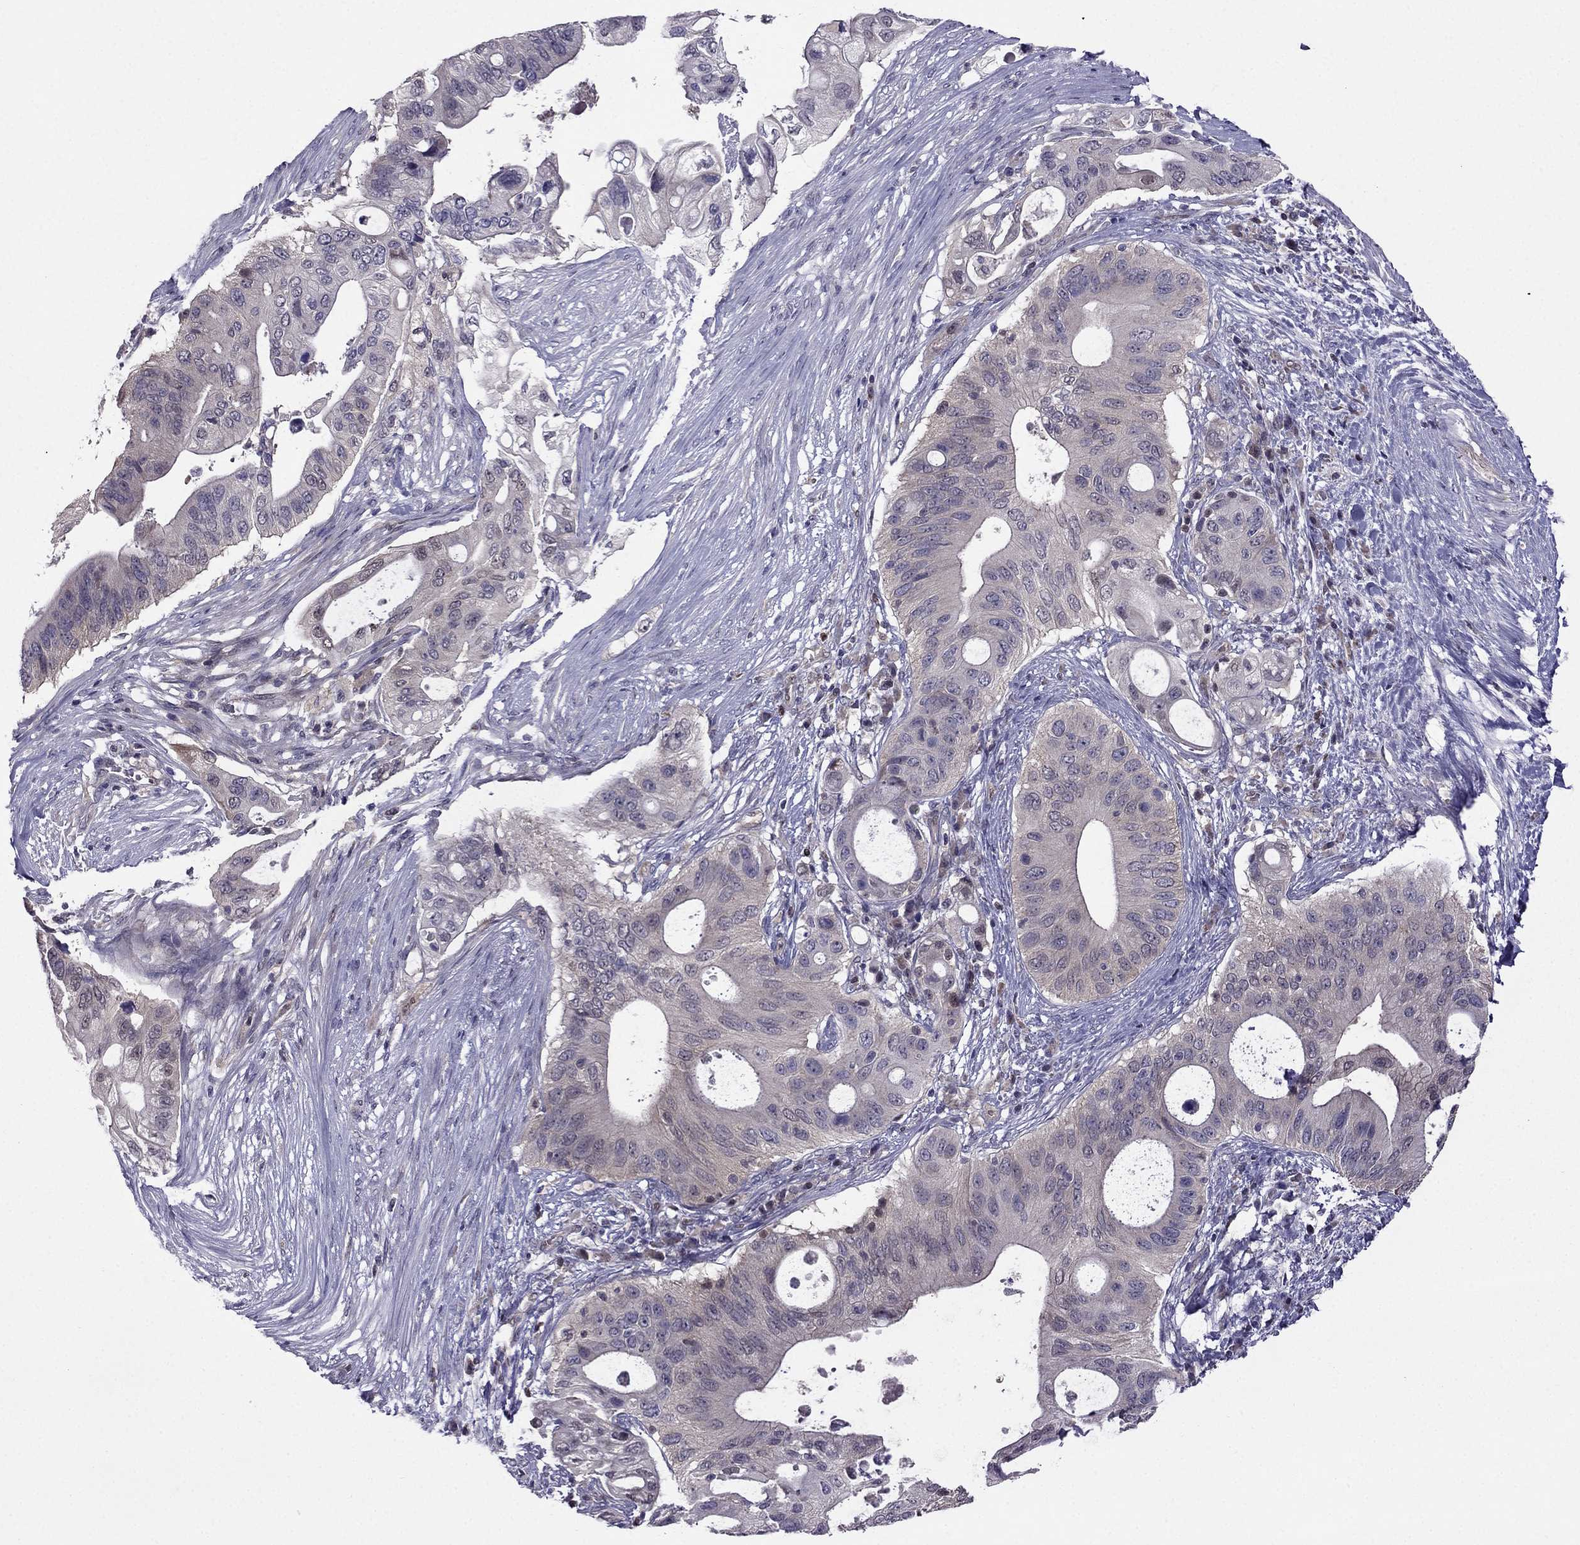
{"staining": {"intensity": "negative", "quantity": "none", "location": "none"}, "tissue": "pancreatic cancer", "cell_type": "Tumor cells", "image_type": "cancer", "snomed": [{"axis": "morphology", "description": "Adenocarcinoma, NOS"}, {"axis": "topography", "description": "Pancreas"}], "caption": "Immunohistochemistry histopathology image of neoplastic tissue: pancreatic adenocarcinoma stained with DAB displays no significant protein expression in tumor cells.", "gene": "CDK5", "patient": {"sex": "female", "age": 72}}